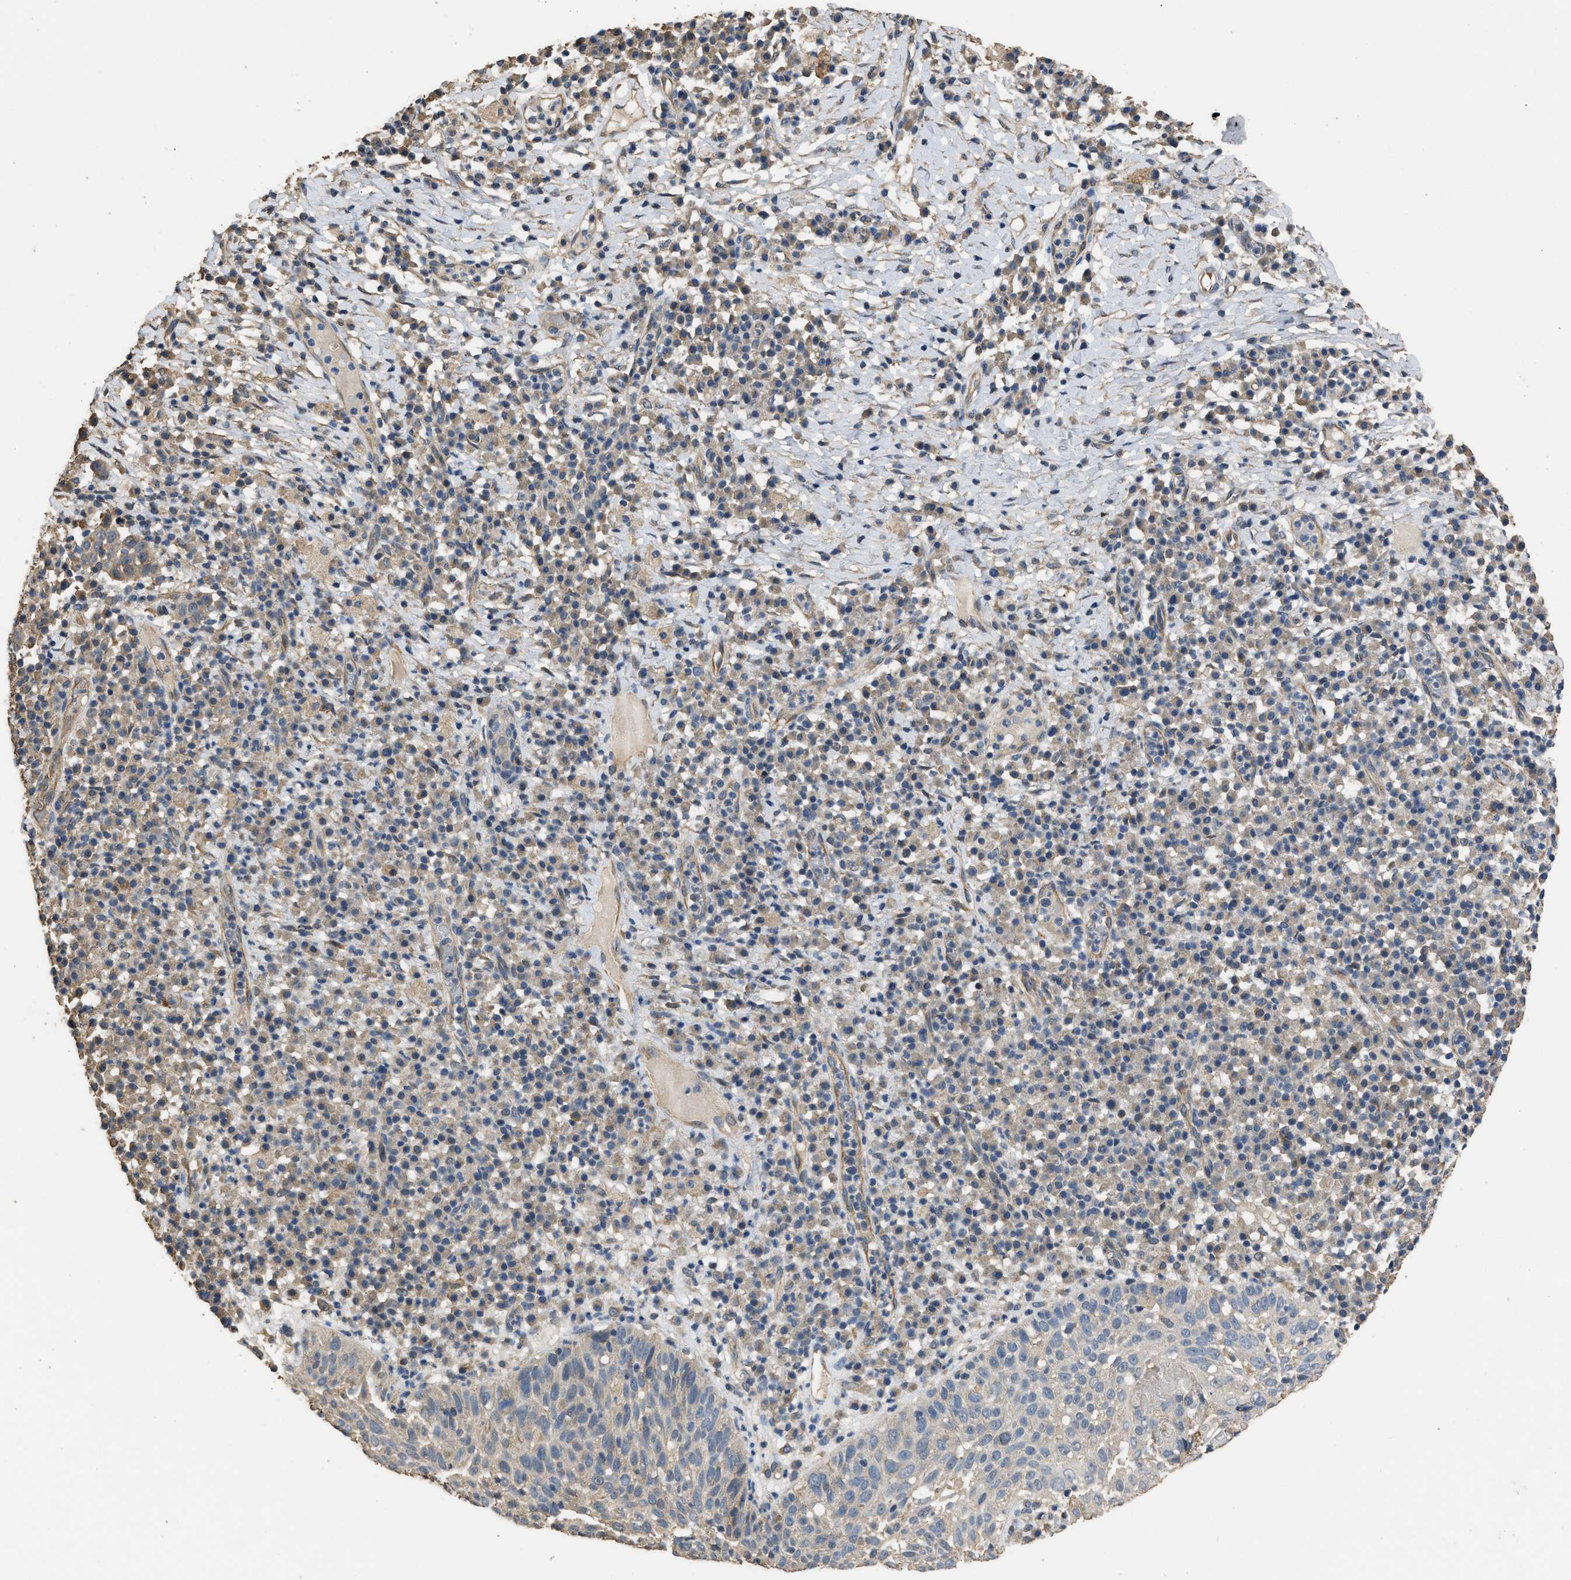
{"staining": {"intensity": "negative", "quantity": "none", "location": "none"}, "tissue": "skin cancer", "cell_type": "Tumor cells", "image_type": "cancer", "snomed": [{"axis": "morphology", "description": "Squamous cell carcinoma in situ, NOS"}, {"axis": "morphology", "description": "Squamous cell carcinoma, NOS"}, {"axis": "topography", "description": "Skin"}], "caption": "DAB immunohistochemical staining of skin cancer (squamous cell carcinoma) reveals no significant staining in tumor cells.", "gene": "SPINT2", "patient": {"sex": "male", "age": 93}}